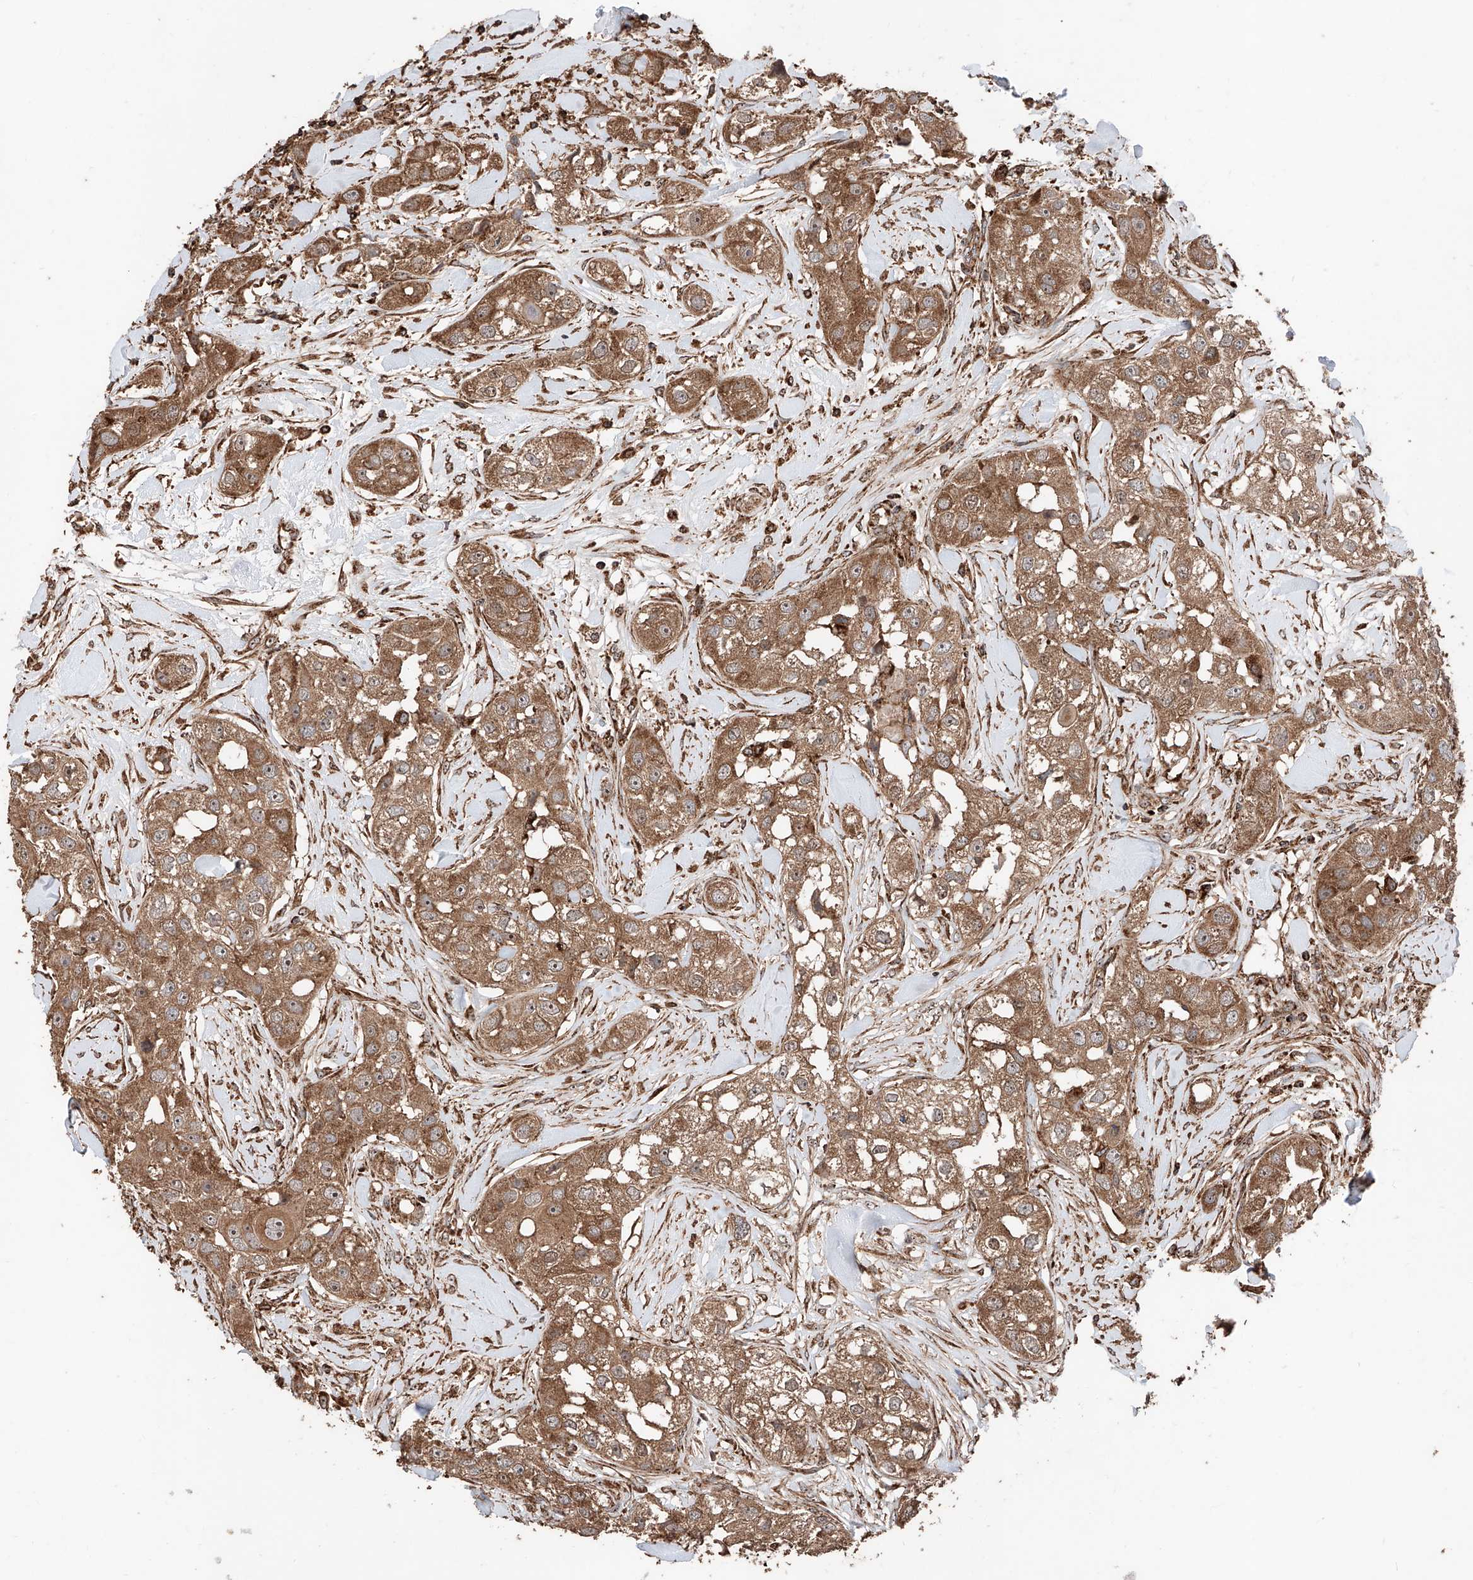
{"staining": {"intensity": "moderate", "quantity": ">75%", "location": "cytoplasmic/membranous"}, "tissue": "head and neck cancer", "cell_type": "Tumor cells", "image_type": "cancer", "snomed": [{"axis": "morphology", "description": "Normal tissue, NOS"}, {"axis": "morphology", "description": "Squamous cell carcinoma, NOS"}, {"axis": "topography", "description": "Skeletal muscle"}, {"axis": "topography", "description": "Head-Neck"}], "caption": "Immunohistochemical staining of squamous cell carcinoma (head and neck) shows moderate cytoplasmic/membranous protein staining in about >75% of tumor cells.", "gene": "PISD", "patient": {"sex": "male", "age": 51}}